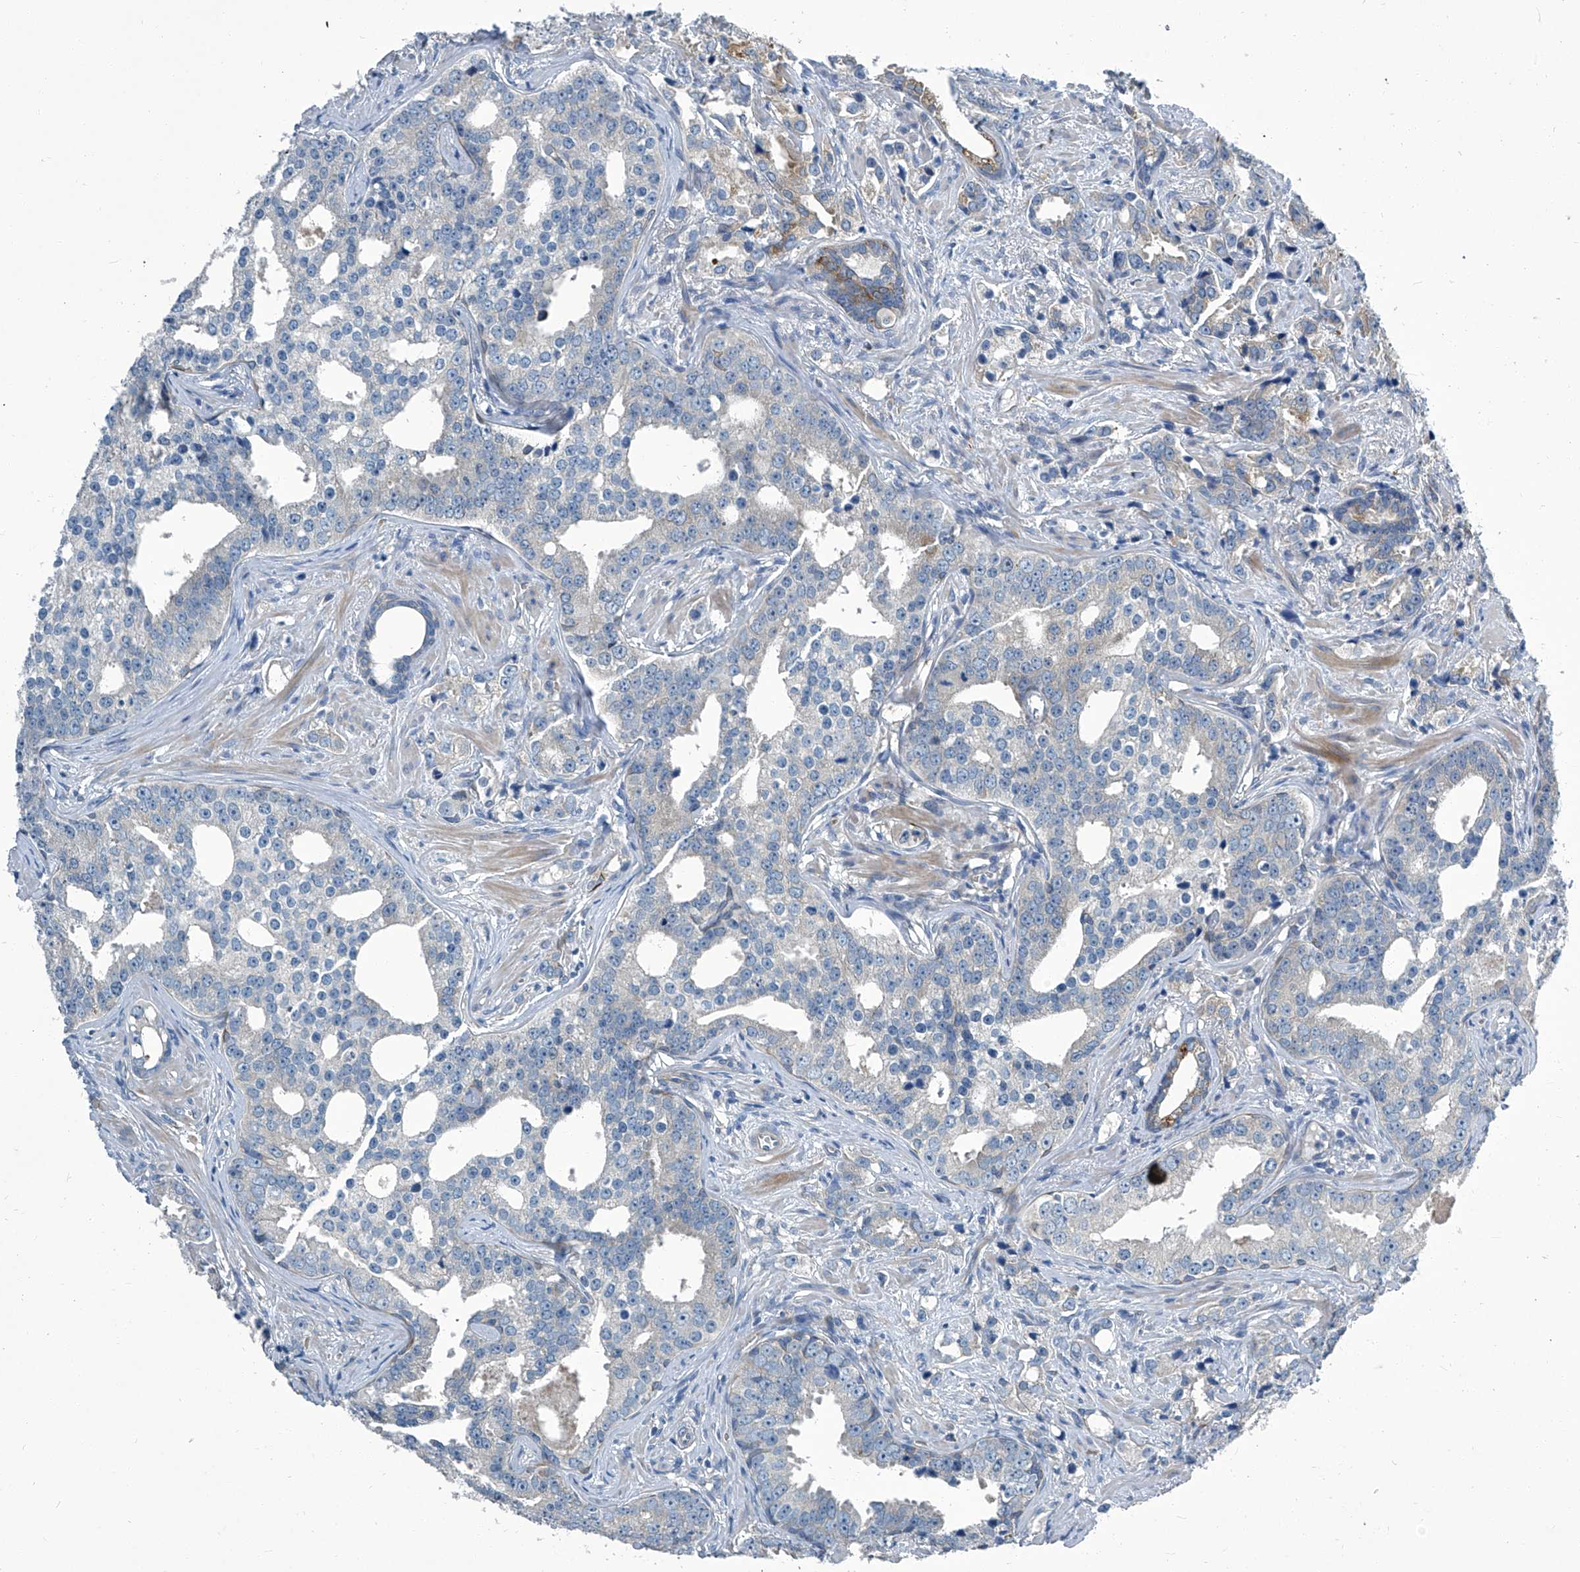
{"staining": {"intensity": "weak", "quantity": "<25%", "location": "cytoplasmic/membranous"}, "tissue": "prostate cancer", "cell_type": "Tumor cells", "image_type": "cancer", "snomed": [{"axis": "morphology", "description": "Adenocarcinoma, High grade"}, {"axis": "topography", "description": "Prostate"}], "caption": "Human high-grade adenocarcinoma (prostate) stained for a protein using immunohistochemistry displays no expression in tumor cells.", "gene": "SLC26A11", "patient": {"sex": "male", "age": 62}}